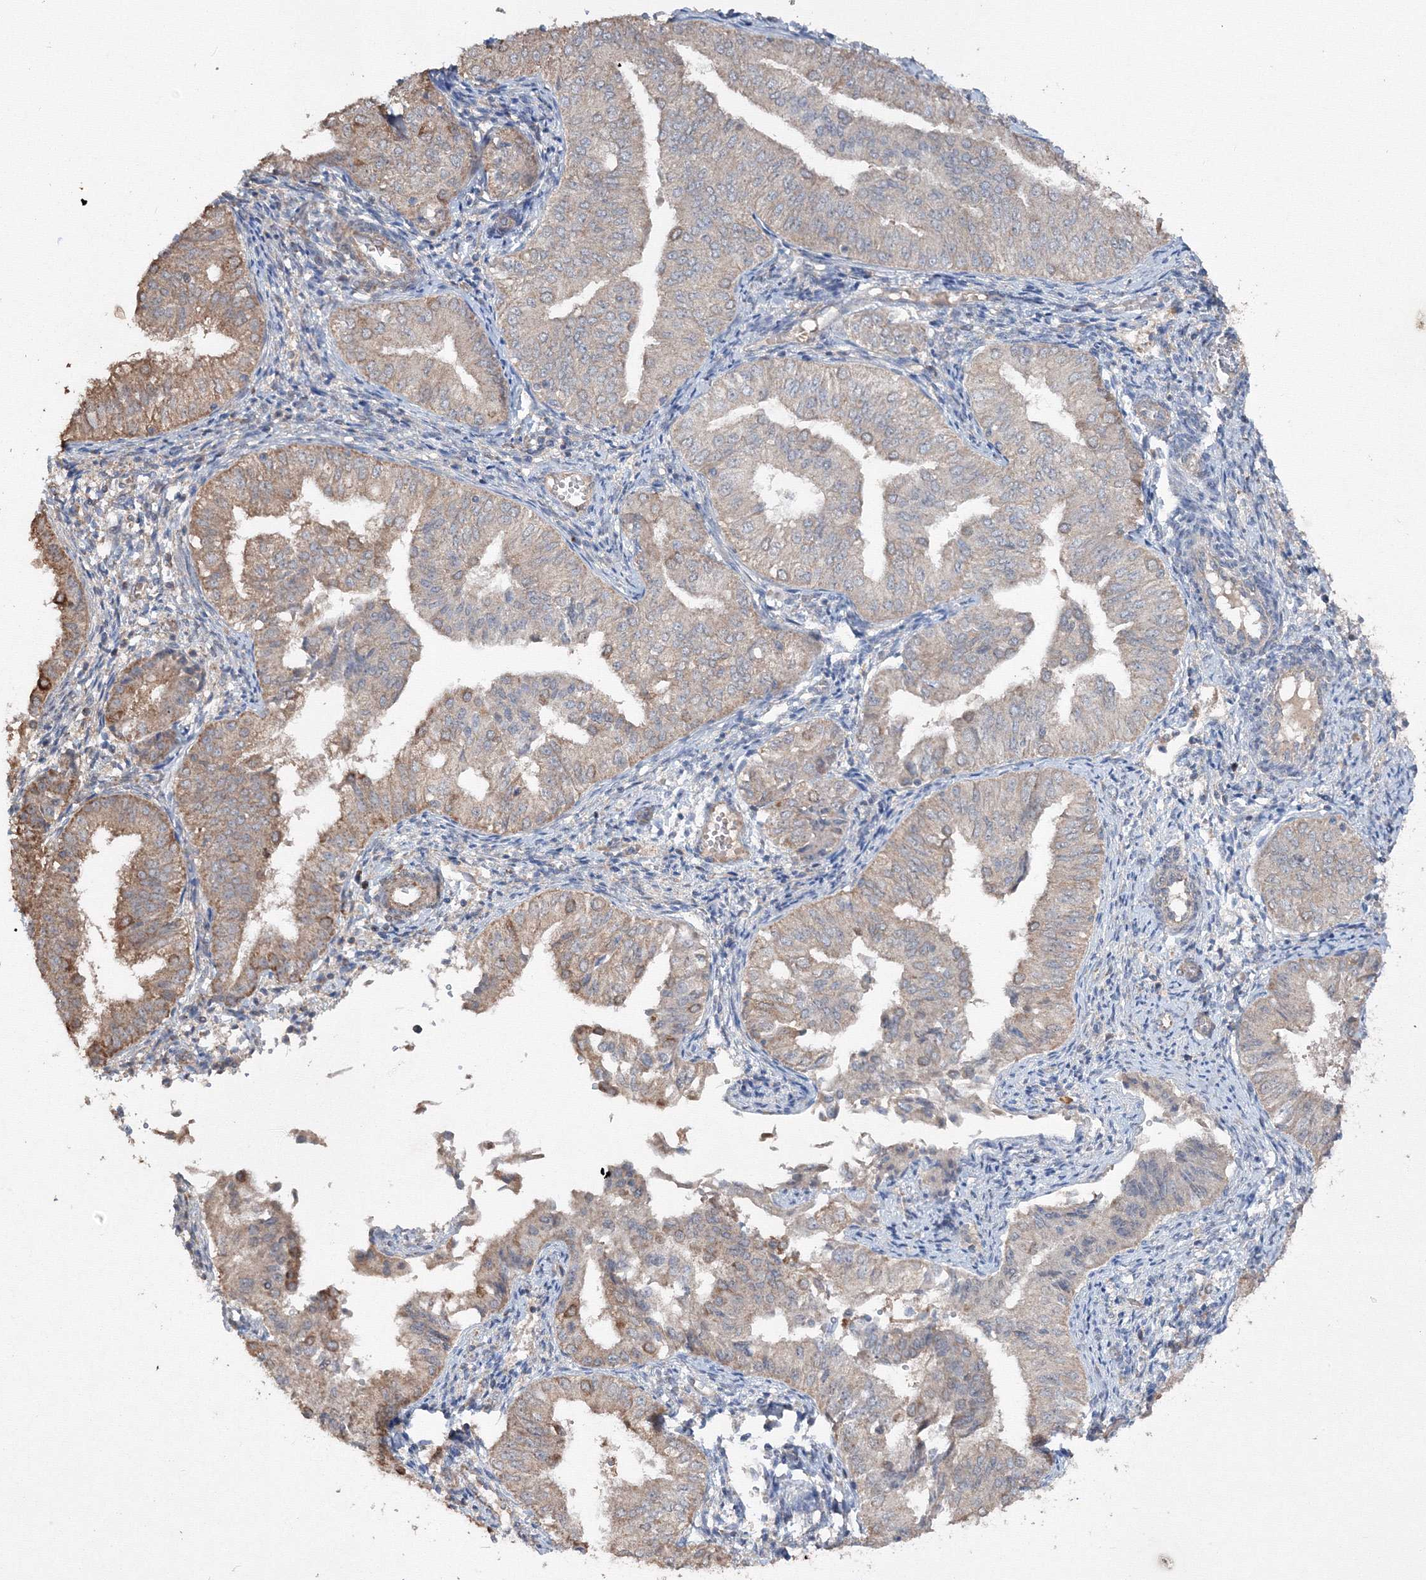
{"staining": {"intensity": "moderate", "quantity": "<25%", "location": "cytoplasmic/membranous"}, "tissue": "endometrial cancer", "cell_type": "Tumor cells", "image_type": "cancer", "snomed": [{"axis": "morphology", "description": "Normal tissue, NOS"}, {"axis": "morphology", "description": "Adenocarcinoma, NOS"}, {"axis": "topography", "description": "Endometrium"}], "caption": "Human endometrial adenocarcinoma stained with a brown dye shows moderate cytoplasmic/membranous positive positivity in about <25% of tumor cells.", "gene": "GRSF1", "patient": {"sex": "female", "age": 53}}